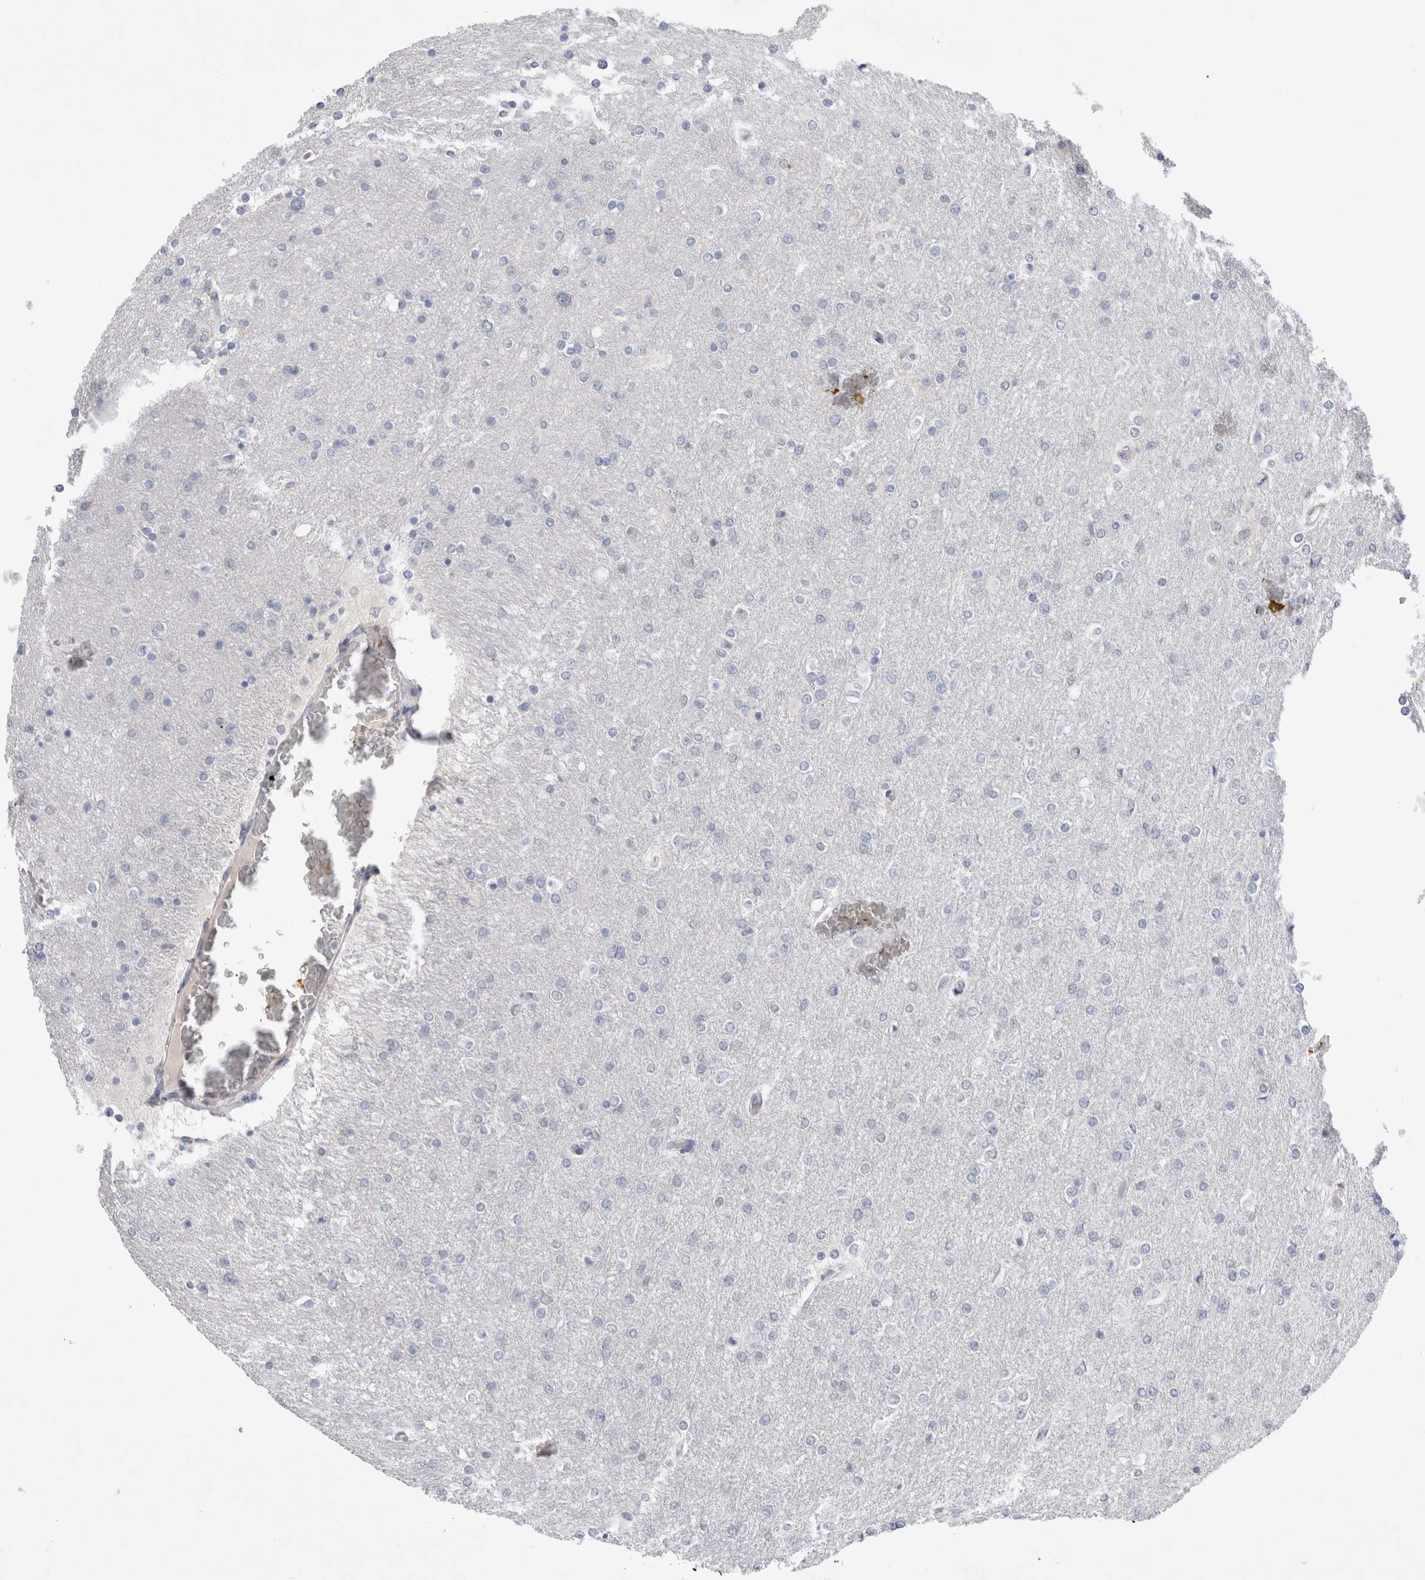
{"staining": {"intensity": "negative", "quantity": "none", "location": "none"}, "tissue": "glioma", "cell_type": "Tumor cells", "image_type": "cancer", "snomed": [{"axis": "morphology", "description": "Glioma, malignant, High grade"}, {"axis": "topography", "description": "Cerebral cortex"}], "caption": "Tumor cells show no significant expression in glioma.", "gene": "GAA", "patient": {"sex": "female", "age": 36}}